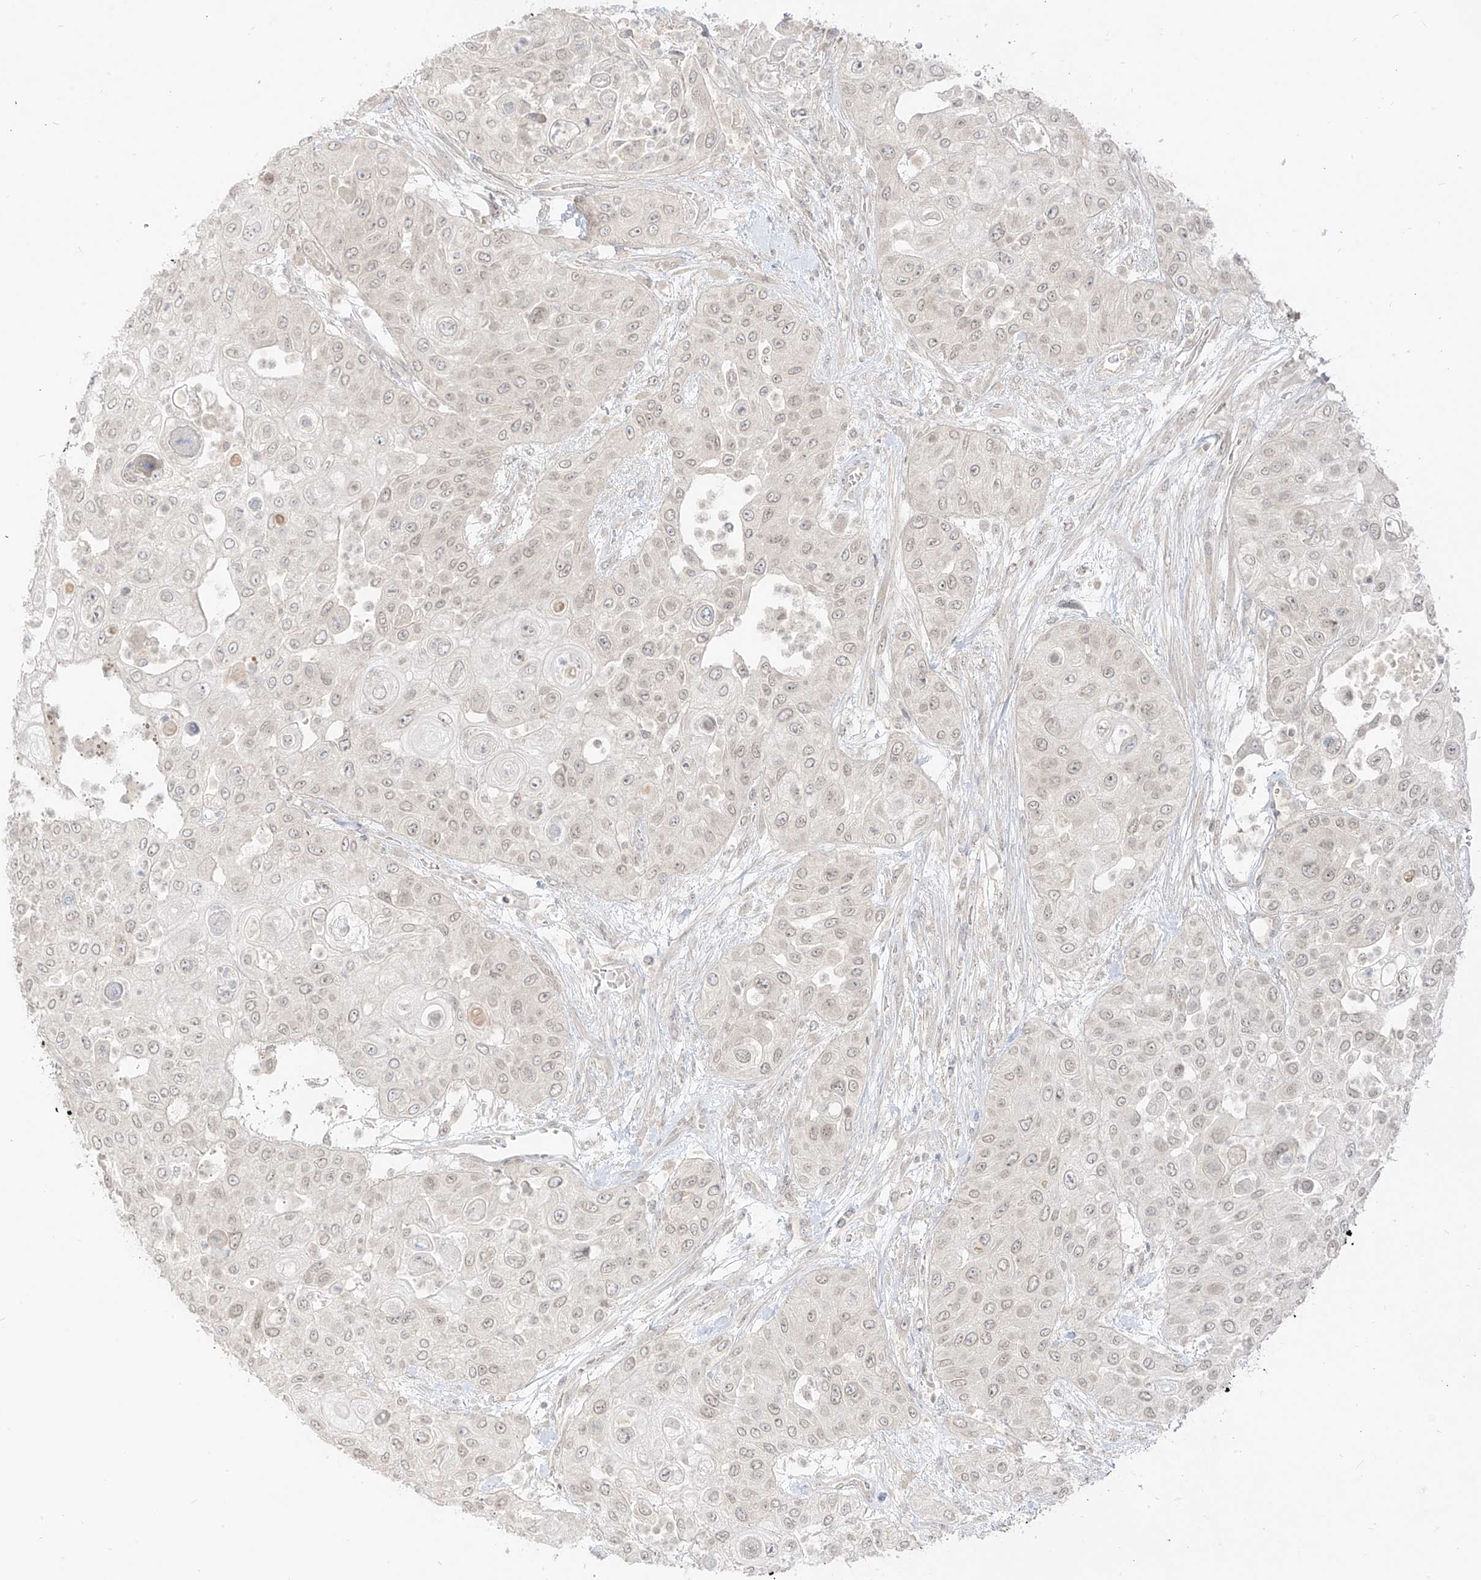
{"staining": {"intensity": "weak", "quantity": "<25%", "location": "cytoplasmic/membranous,nuclear"}, "tissue": "urothelial cancer", "cell_type": "Tumor cells", "image_type": "cancer", "snomed": [{"axis": "morphology", "description": "Urothelial carcinoma, High grade"}, {"axis": "topography", "description": "Urinary bladder"}], "caption": "Tumor cells show no significant staining in urothelial cancer. Brightfield microscopy of IHC stained with DAB (brown) and hematoxylin (blue), captured at high magnification.", "gene": "LIPT1", "patient": {"sex": "female", "age": 79}}